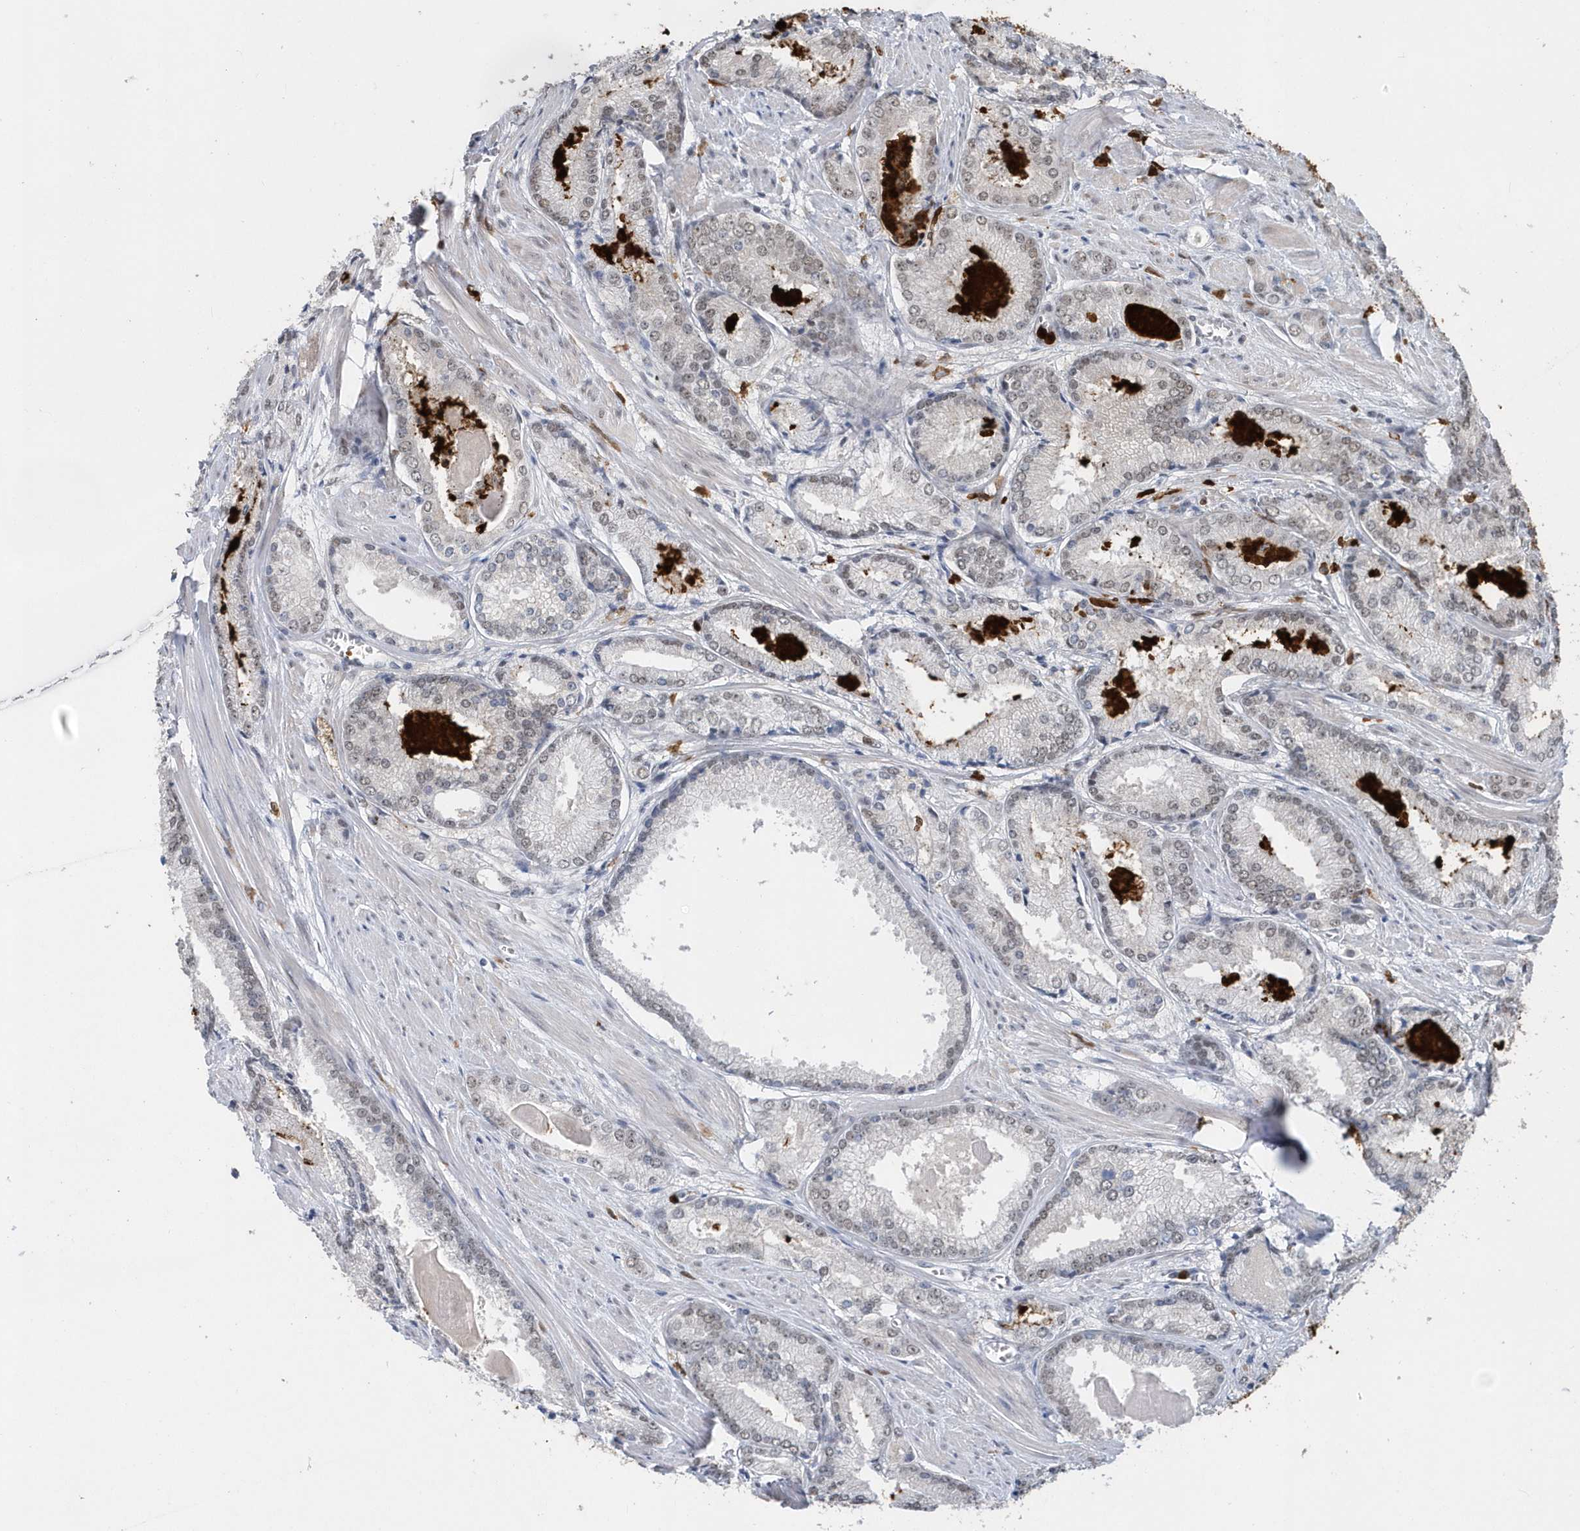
{"staining": {"intensity": "weak", "quantity": "<25%", "location": "nuclear"}, "tissue": "prostate cancer", "cell_type": "Tumor cells", "image_type": "cancer", "snomed": [{"axis": "morphology", "description": "Adenocarcinoma, Low grade"}, {"axis": "topography", "description": "Prostate"}], "caption": "IHC micrograph of low-grade adenocarcinoma (prostate) stained for a protein (brown), which exhibits no staining in tumor cells.", "gene": "RPP30", "patient": {"sex": "male", "age": 54}}